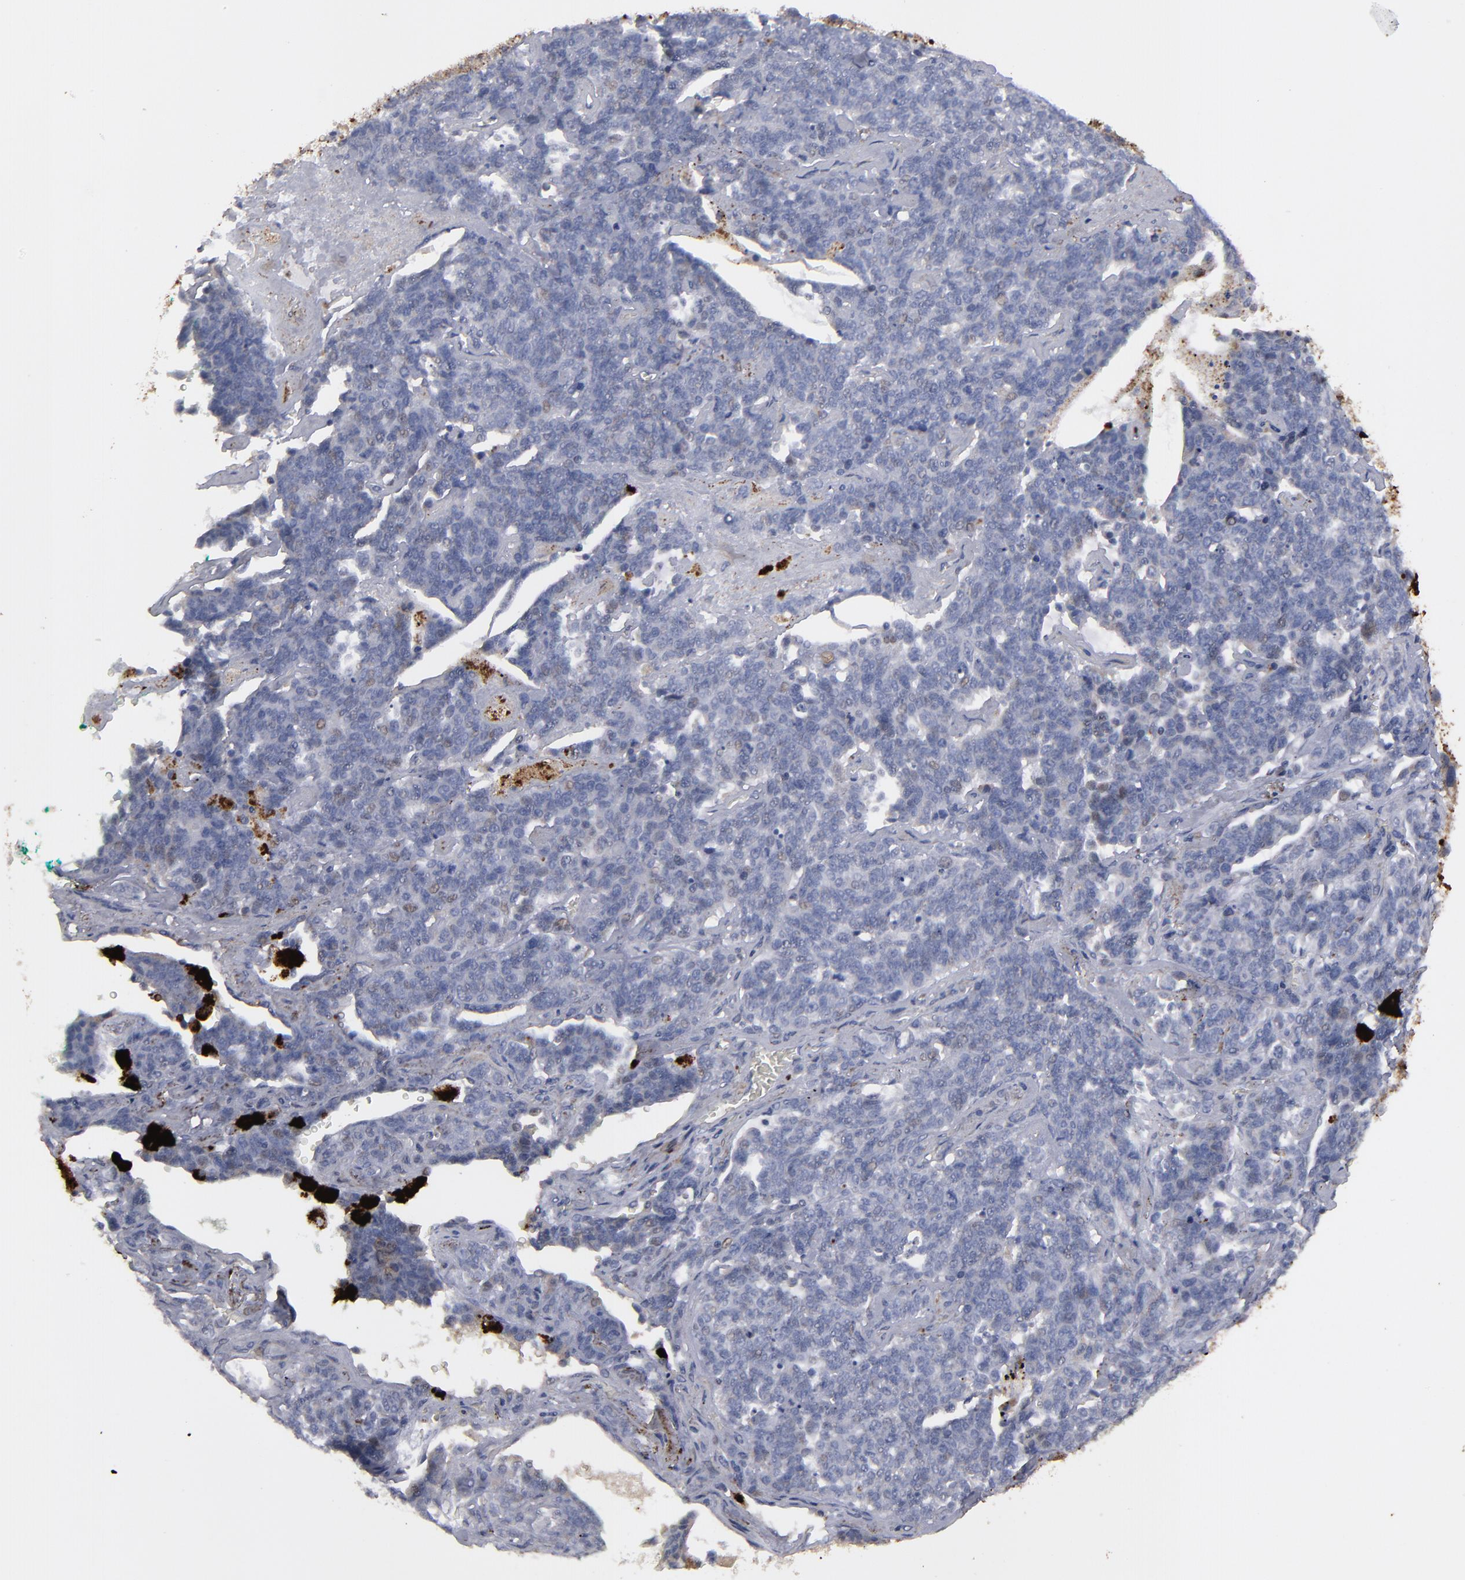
{"staining": {"intensity": "negative", "quantity": "none", "location": "none"}, "tissue": "lung cancer", "cell_type": "Tumor cells", "image_type": "cancer", "snomed": [{"axis": "morphology", "description": "Neoplasm, malignant, NOS"}, {"axis": "topography", "description": "Lung"}], "caption": "This is an immunohistochemistry (IHC) image of lung cancer. There is no staining in tumor cells.", "gene": "GPM6B", "patient": {"sex": "female", "age": 58}}